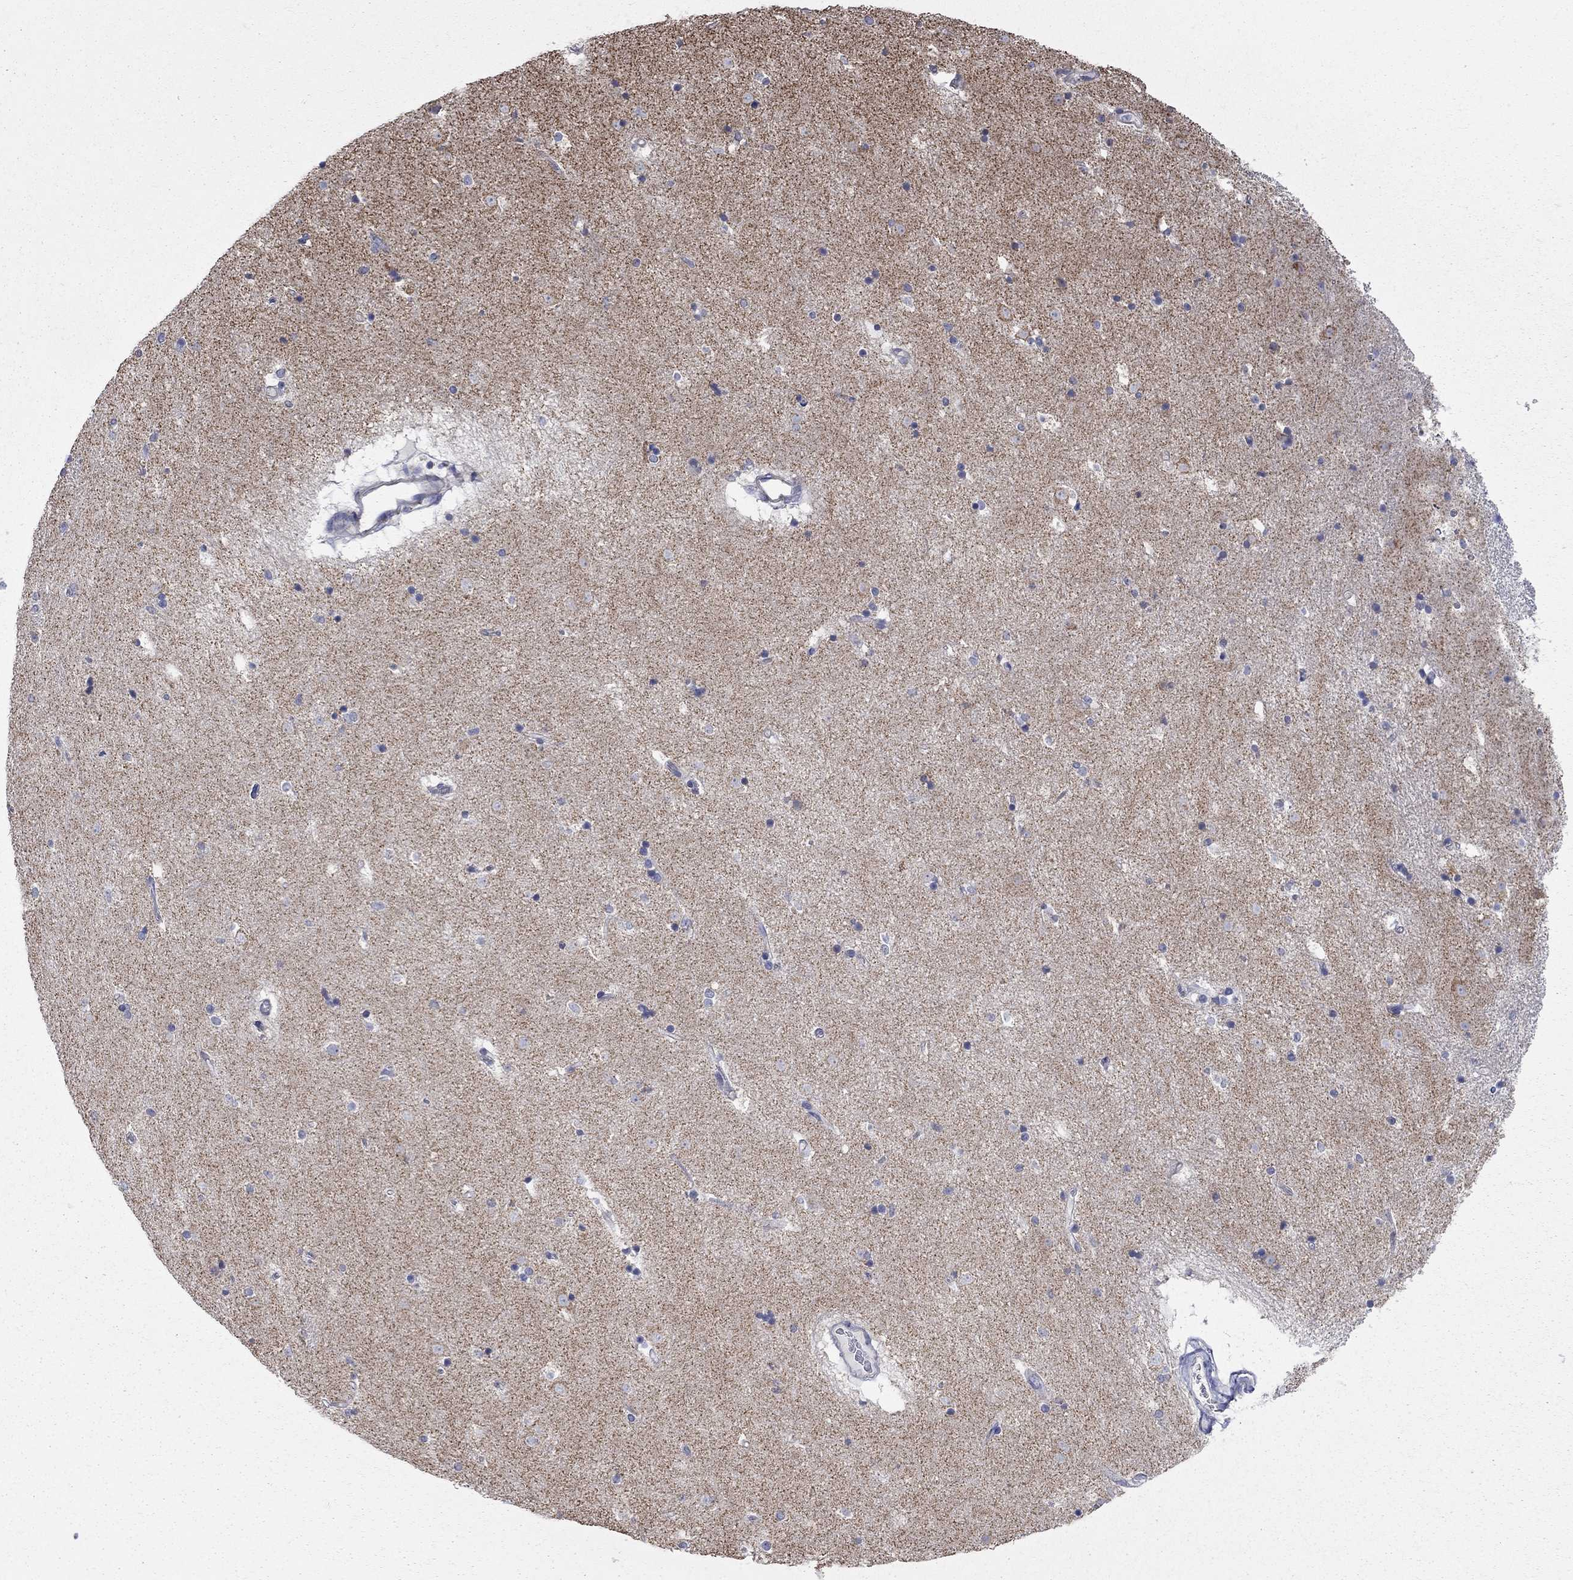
{"staining": {"intensity": "negative", "quantity": "none", "location": "none"}, "tissue": "caudate", "cell_type": "Glial cells", "image_type": "normal", "snomed": [{"axis": "morphology", "description": "Normal tissue, NOS"}, {"axis": "topography", "description": "Lateral ventricle wall"}], "caption": "Immunohistochemistry (IHC) micrograph of benign human caudate stained for a protein (brown), which reveals no positivity in glial cells.", "gene": "CFAP161", "patient": {"sex": "male", "age": 51}}